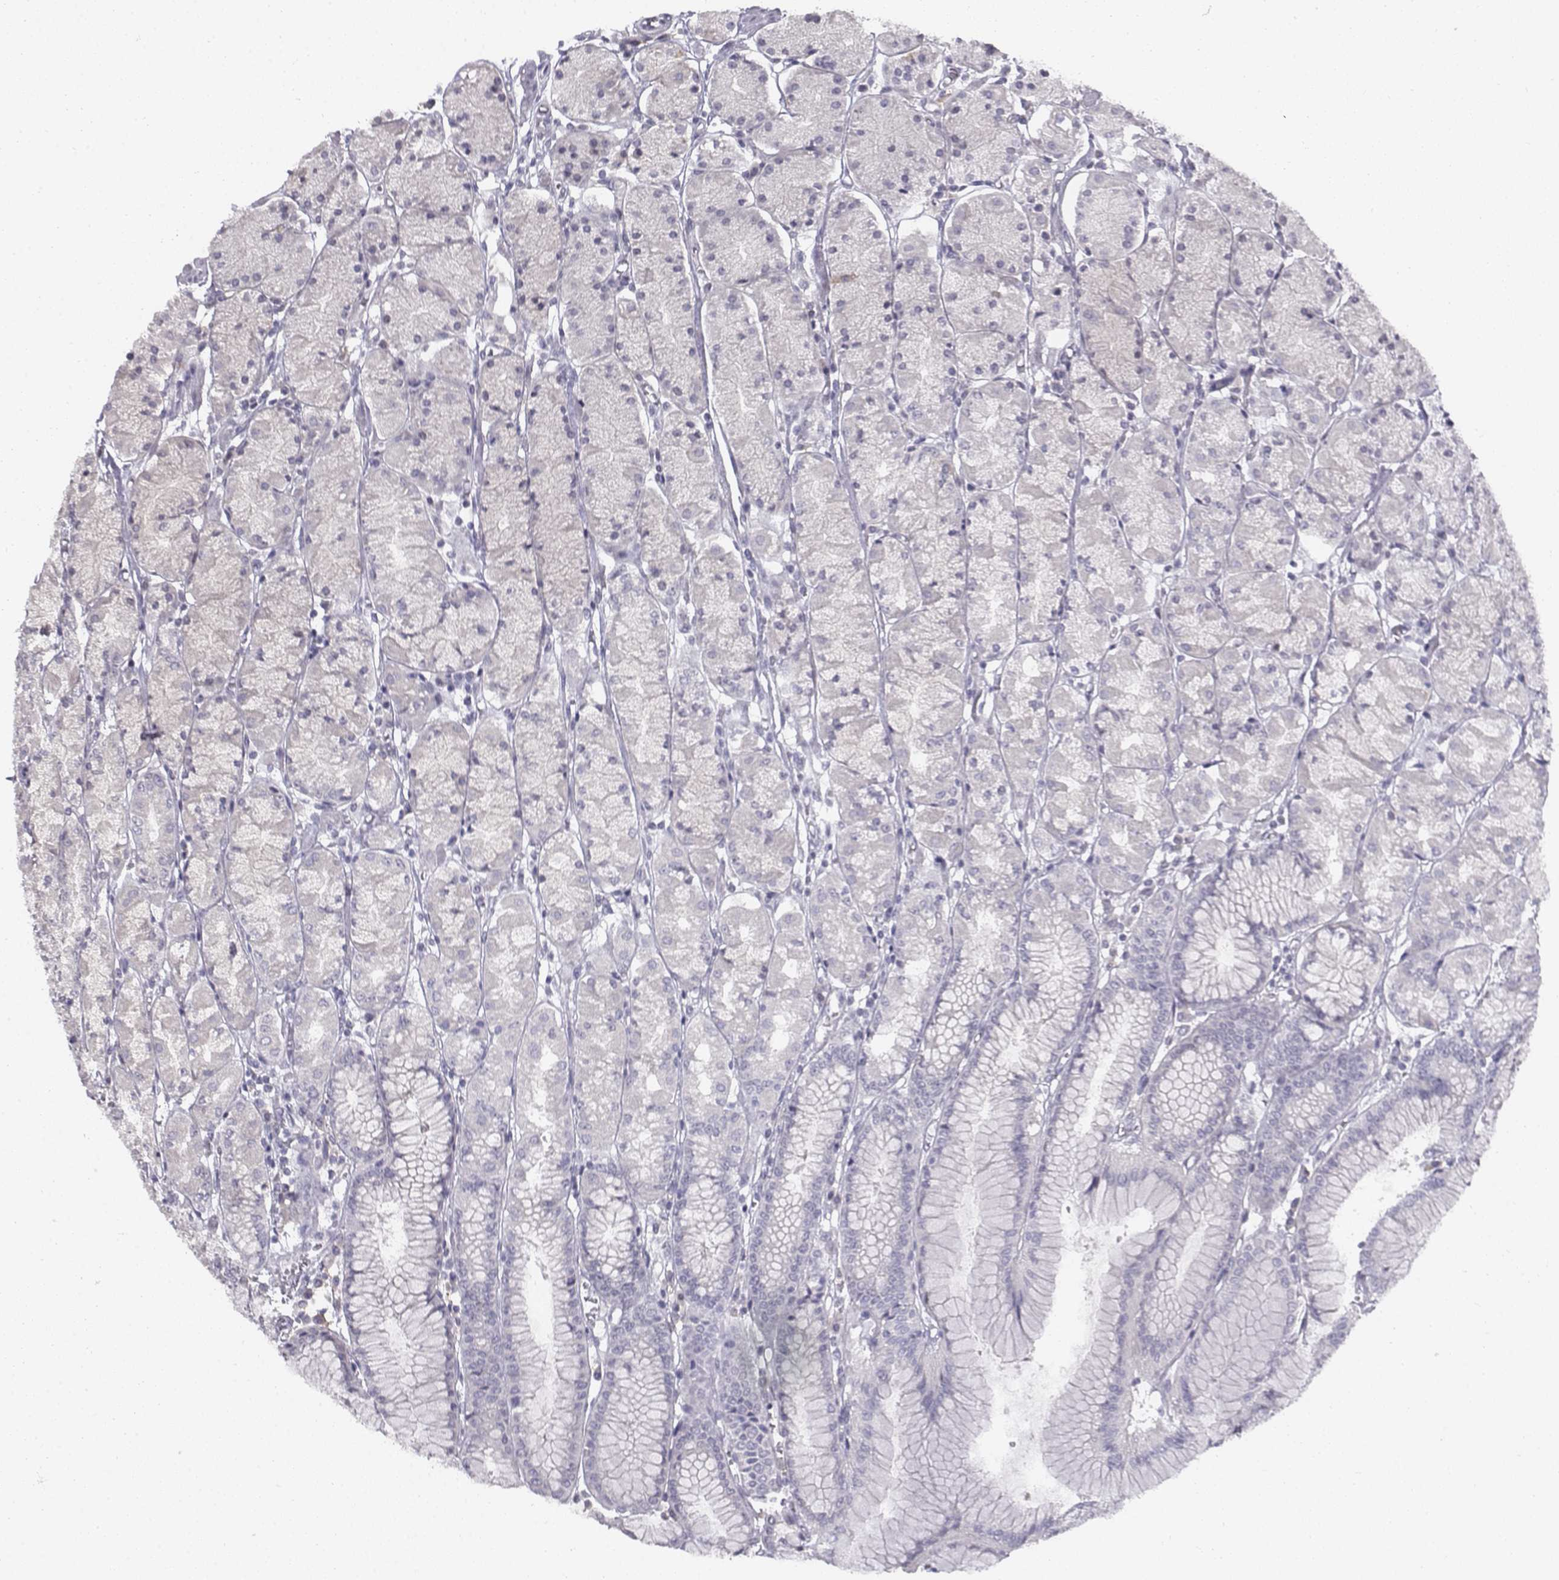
{"staining": {"intensity": "negative", "quantity": "none", "location": "none"}, "tissue": "stomach", "cell_type": "Glandular cells", "image_type": "normal", "snomed": [{"axis": "morphology", "description": "Normal tissue, NOS"}, {"axis": "topography", "description": "Stomach, upper"}], "caption": "An immunohistochemistry (IHC) micrograph of unremarkable stomach is shown. There is no staining in glandular cells of stomach.", "gene": "PENK", "patient": {"sex": "male", "age": 69}}